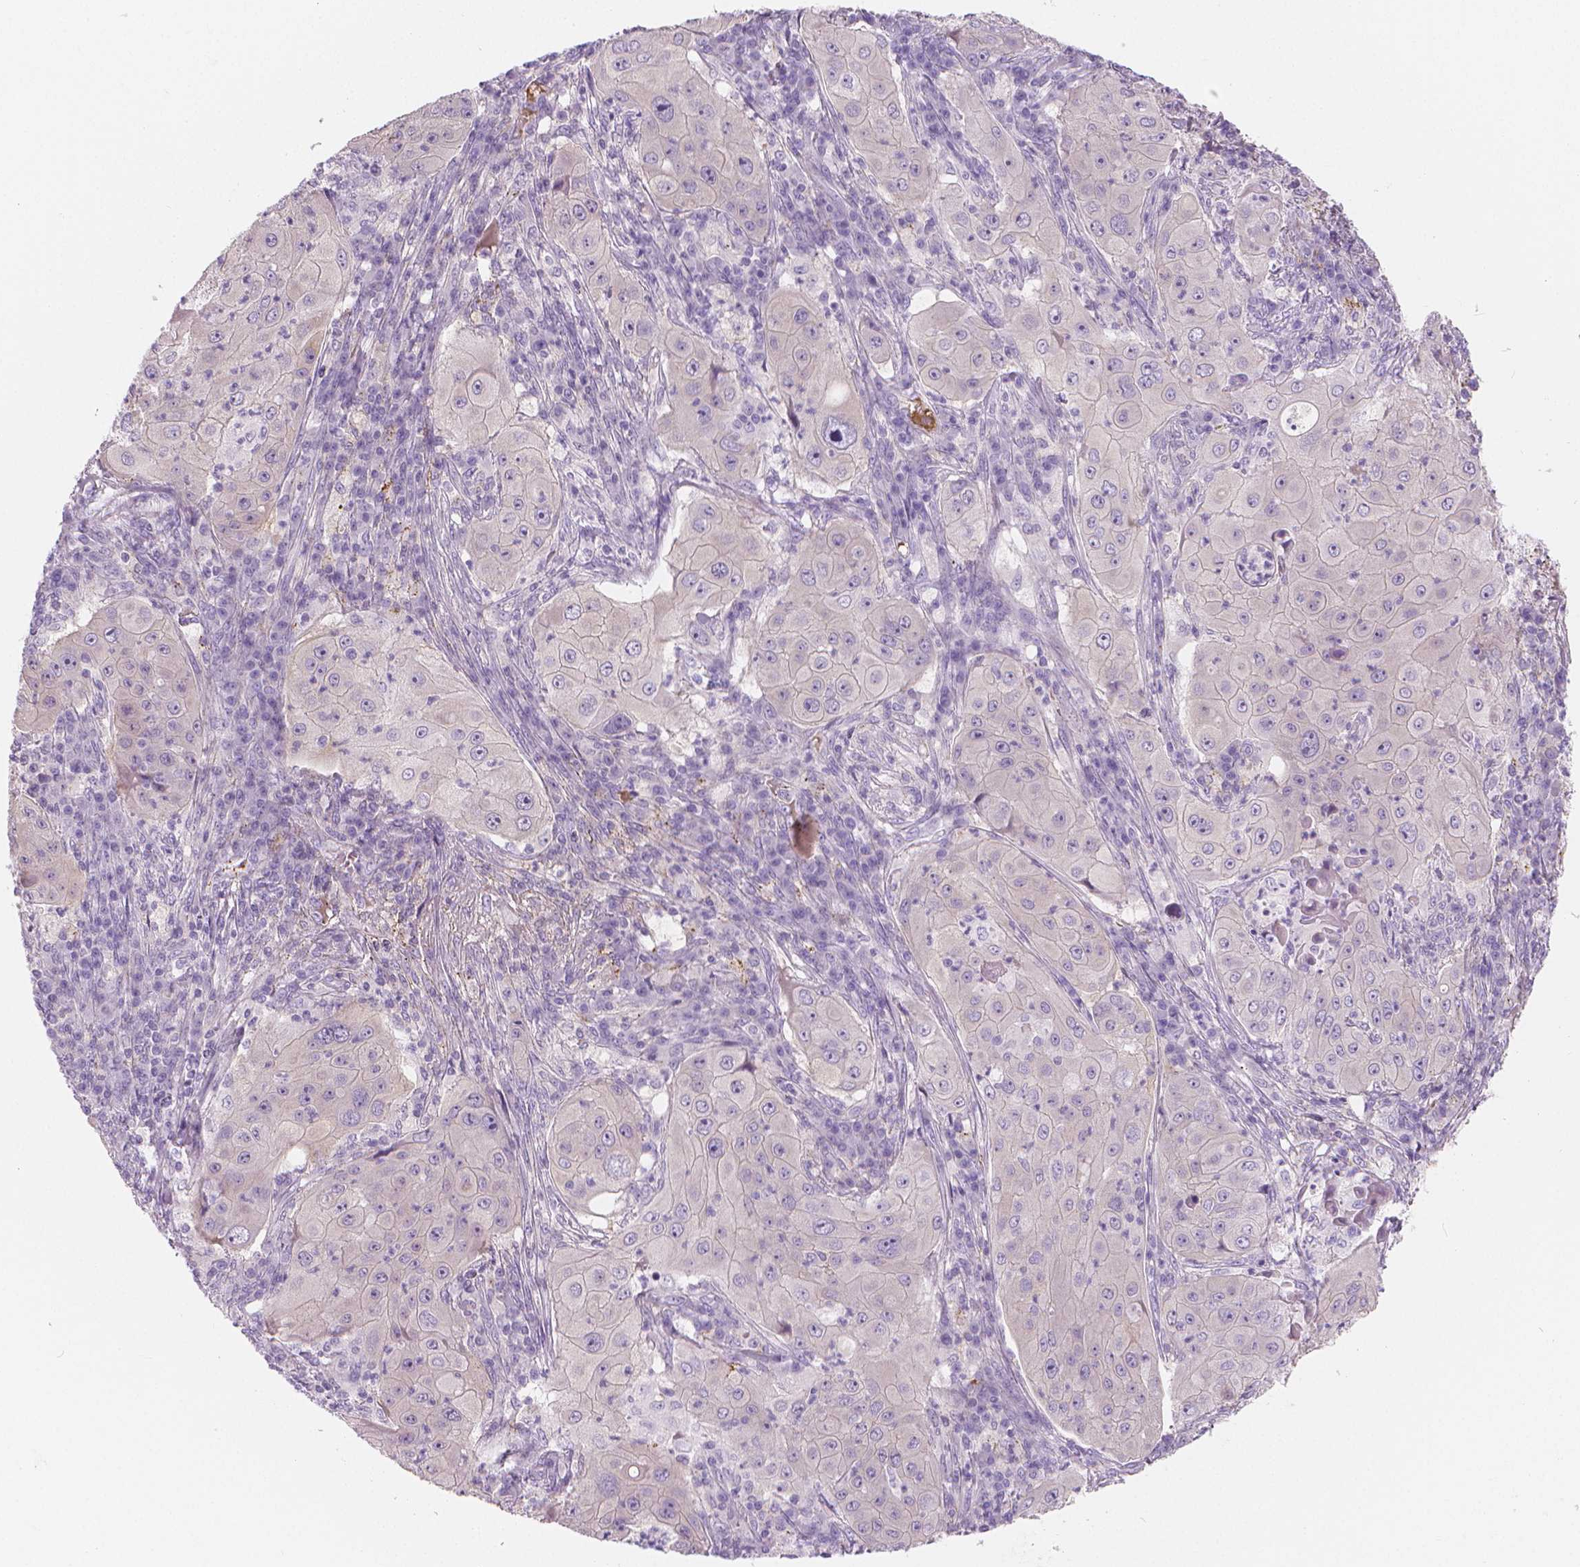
{"staining": {"intensity": "negative", "quantity": "none", "location": "none"}, "tissue": "lung cancer", "cell_type": "Tumor cells", "image_type": "cancer", "snomed": [{"axis": "morphology", "description": "Squamous cell carcinoma, NOS"}, {"axis": "topography", "description": "Lung"}], "caption": "This is an immunohistochemistry histopathology image of human lung cancer (squamous cell carcinoma). There is no positivity in tumor cells.", "gene": "APOA4", "patient": {"sex": "female", "age": 59}}